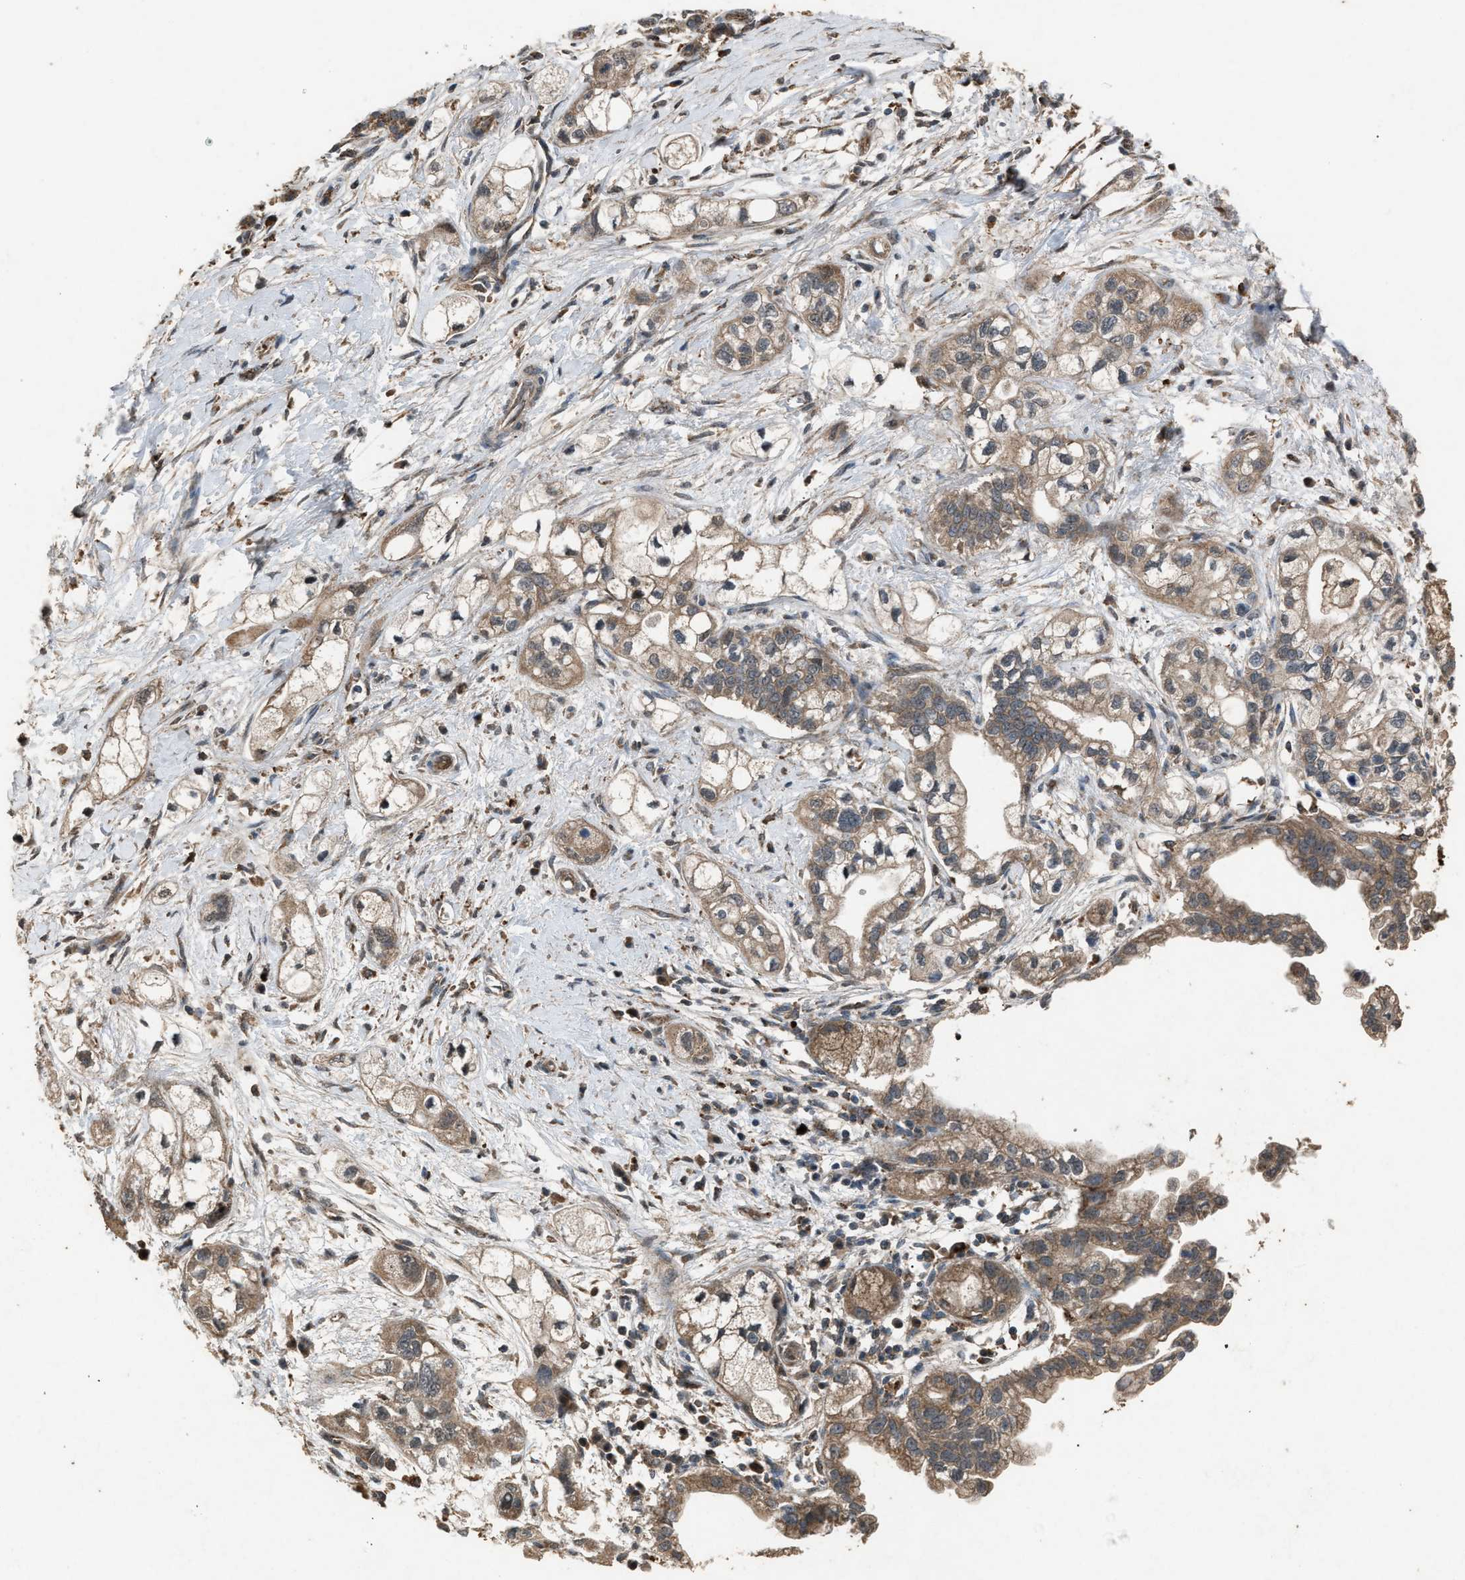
{"staining": {"intensity": "moderate", "quantity": ">75%", "location": "cytoplasmic/membranous"}, "tissue": "pancreatic cancer", "cell_type": "Tumor cells", "image_type": "cancer", "snomed": [{"axis": "morphology", "description": "Adenocarcinoma, NOS"}, {"axis": "topography", "description": "Pancreas"}], "caption": "This image reveals IHC staining of human adenocarcinoma (pancreatic), with medium moderate cytoplasmic/membranous staining in approximately >75% of tumor cells.", "gene": "PSMD1", "patient": {"sex": "male", "age": 74}}